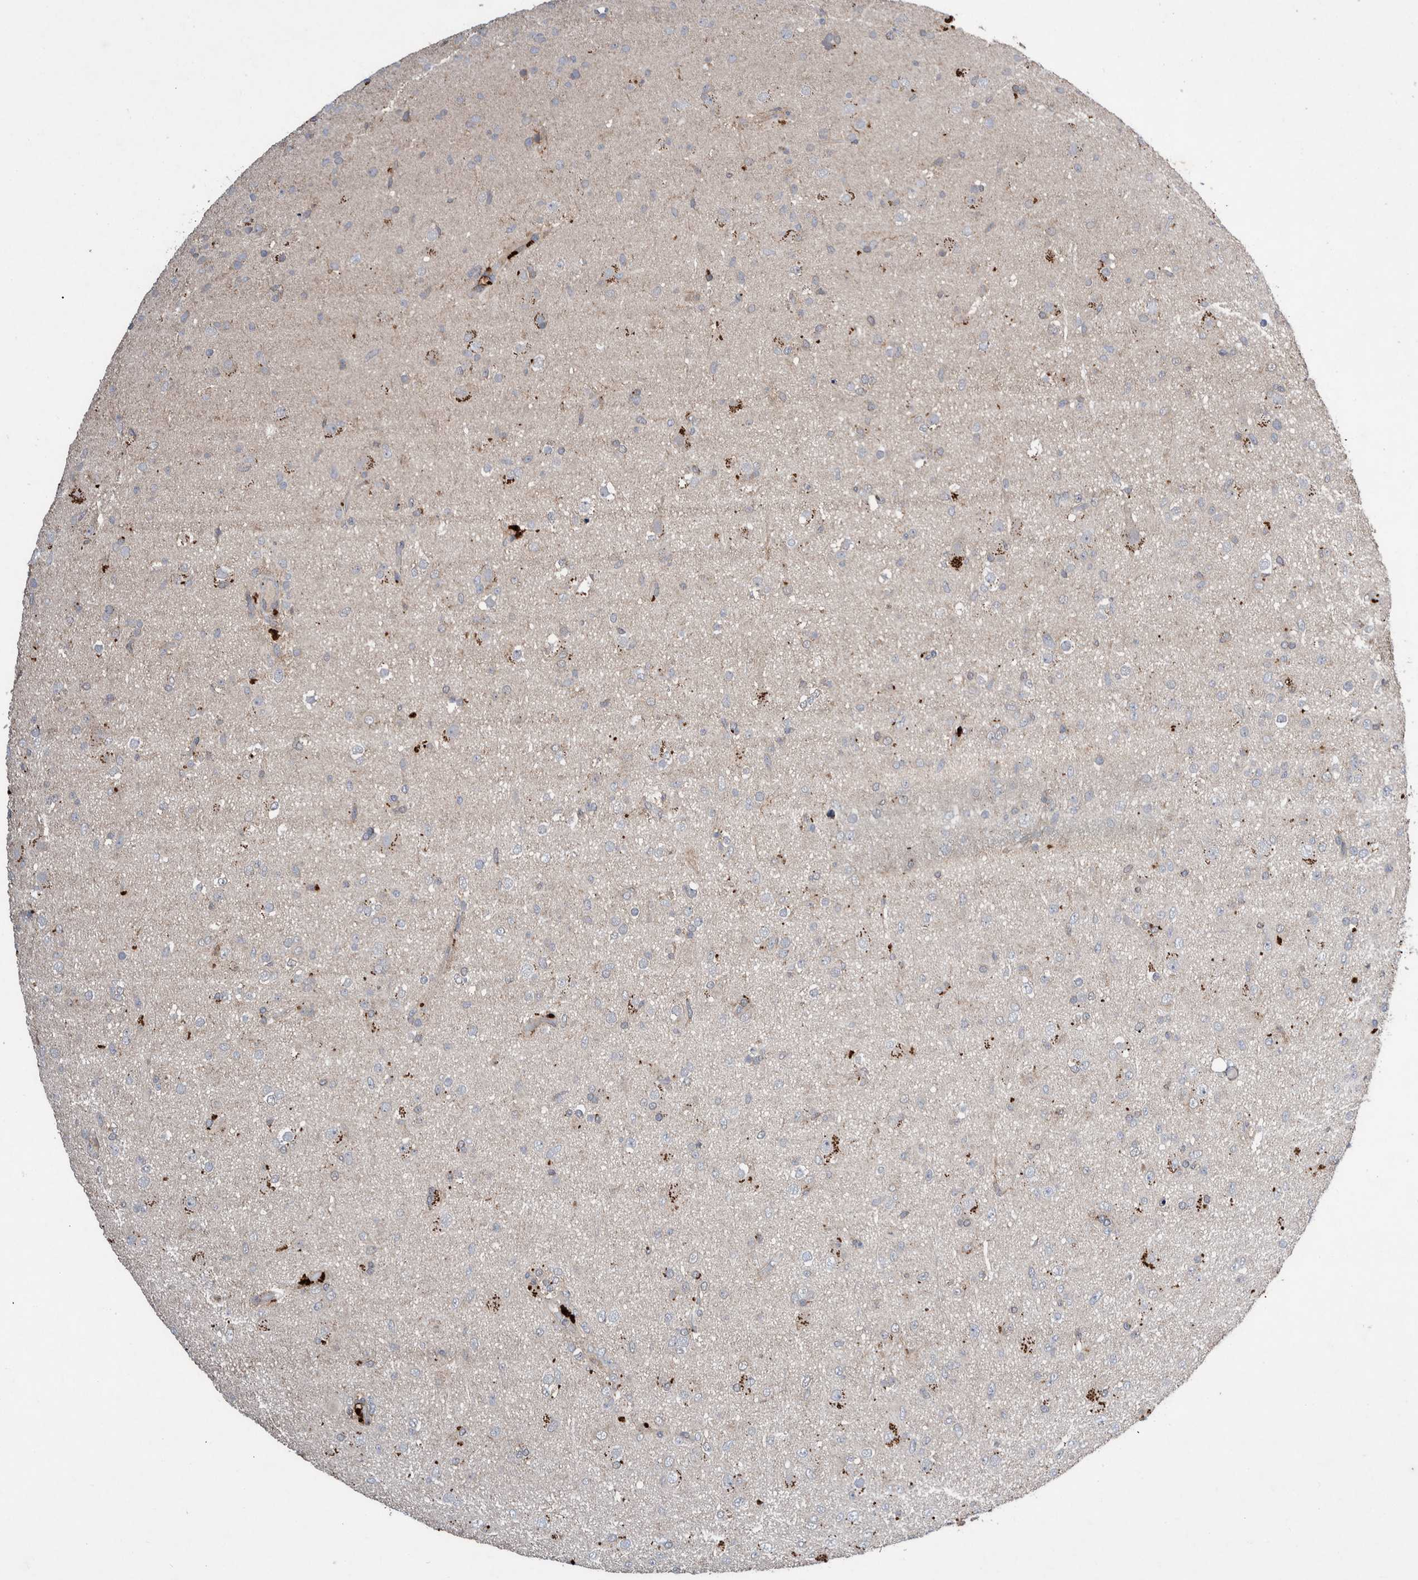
{"staining": {"intensity": "moderate", "quantity": "<25%", "location": "cytoplasmic/membranous"}, "tissue": "glioma", "cell_type": "Tumor cells", "image_type": "cancer", "snomed": [{"axis": "morphology", "description": "Glioma, malignant, Low grade"}, {"axis": "topography", "description": "Brain"}], "caption": "A photomicrograph of malignant low-grade glioma stained for a protein shows moderate cytoplasmic/membranous brown staining in tumor cells.", "gene": "PLPBP", "patient": {"sex": "male", "age": 65}}